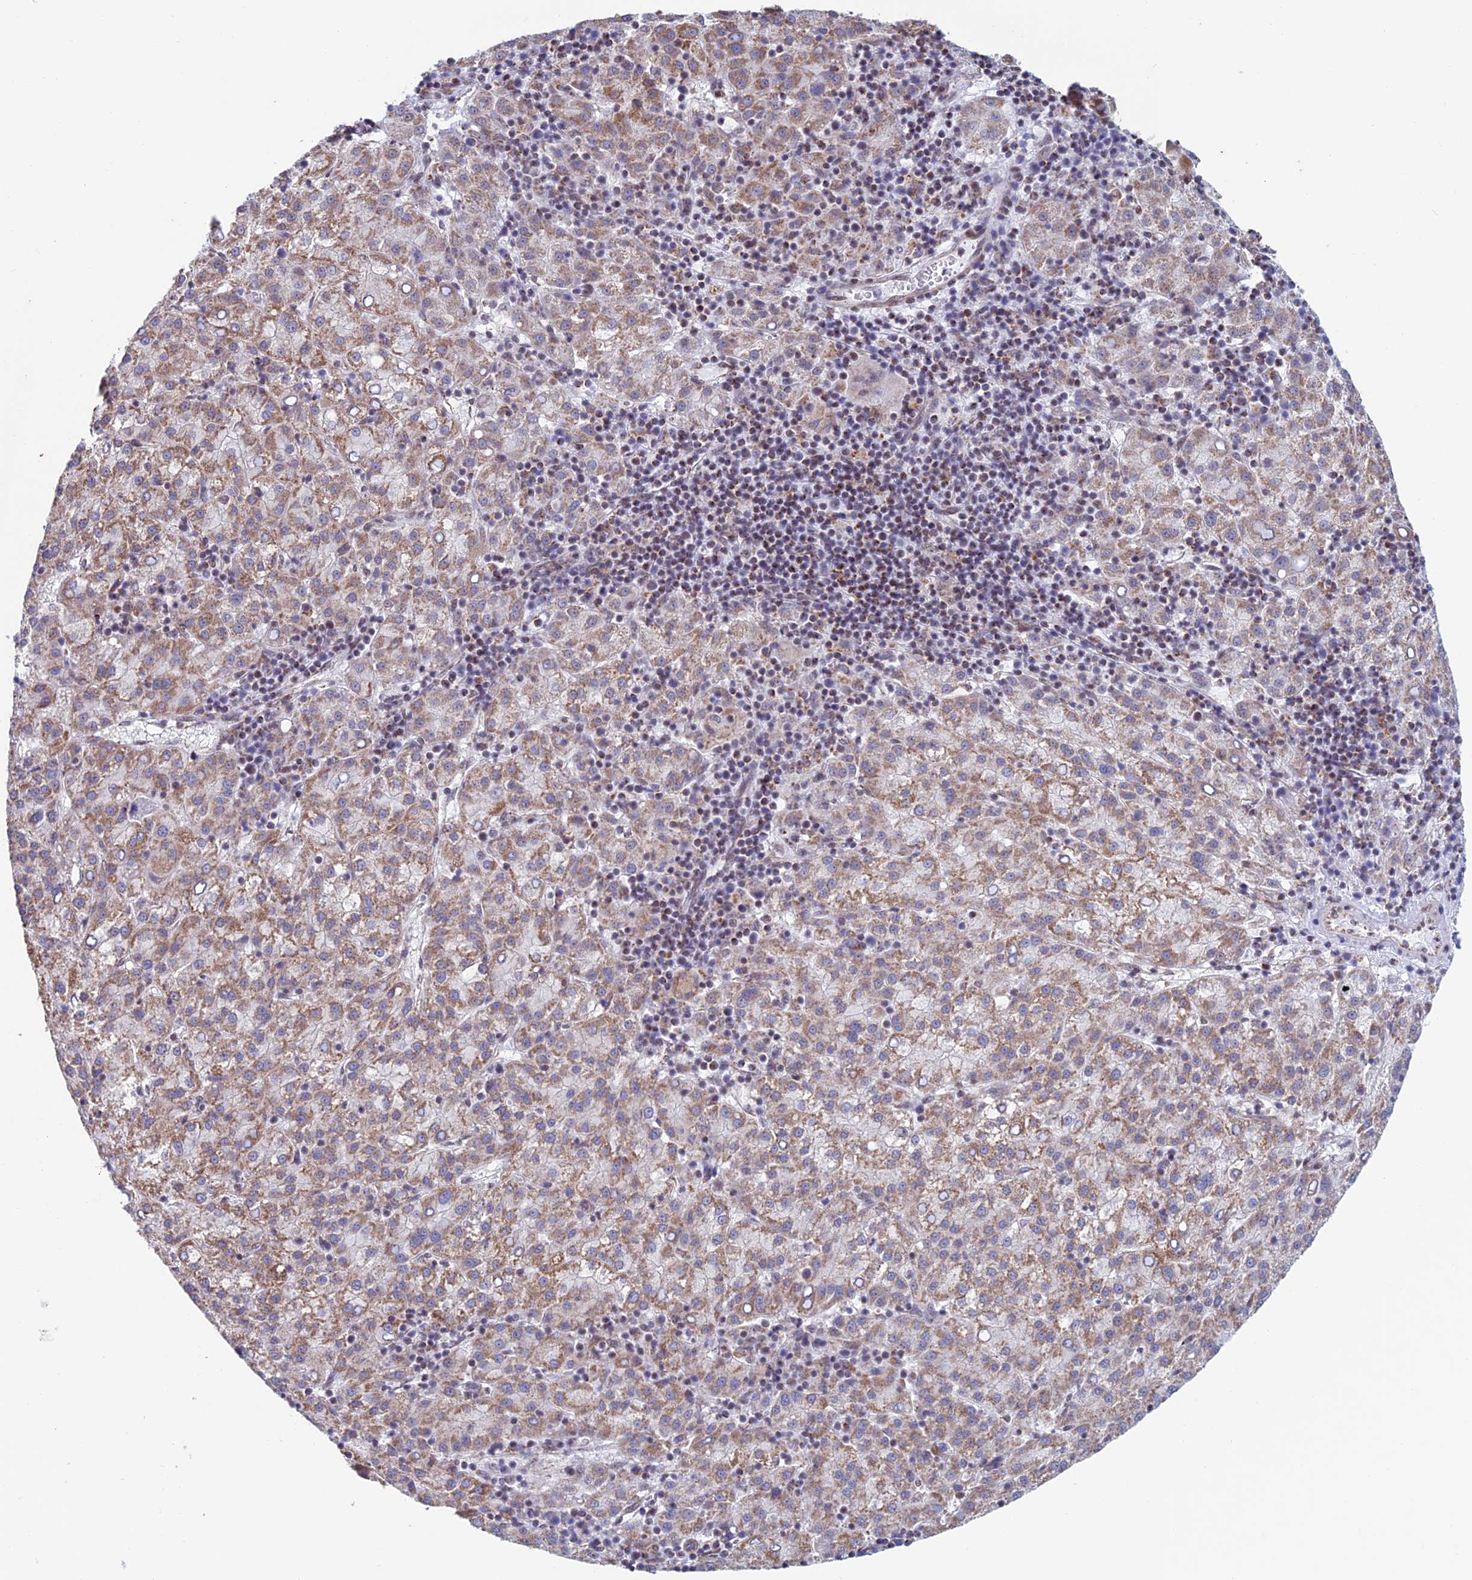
{"staining": {"intensity": "moderate", "quantity": ">75%", "location": "cytoplasmic/membranous"}, "tissue": "liver cancer", "cell_type": "Tumor cells", "image_type": "cancer", "snomed": [{"axis": "morphology", "description": "Carcinoma, Hepatocellular, NOS"}, {"axis": "topography", "description": "Liver"}], "caption": "IHC photomicrograph of liver cancer stained for a protein (brown), which shows medium levels of moderate cytoplasmic/membranous expression in approximately >75% of tumor cells.", "gene": "ZNG1B", "patient": {"sex": "female", "age": 58}}